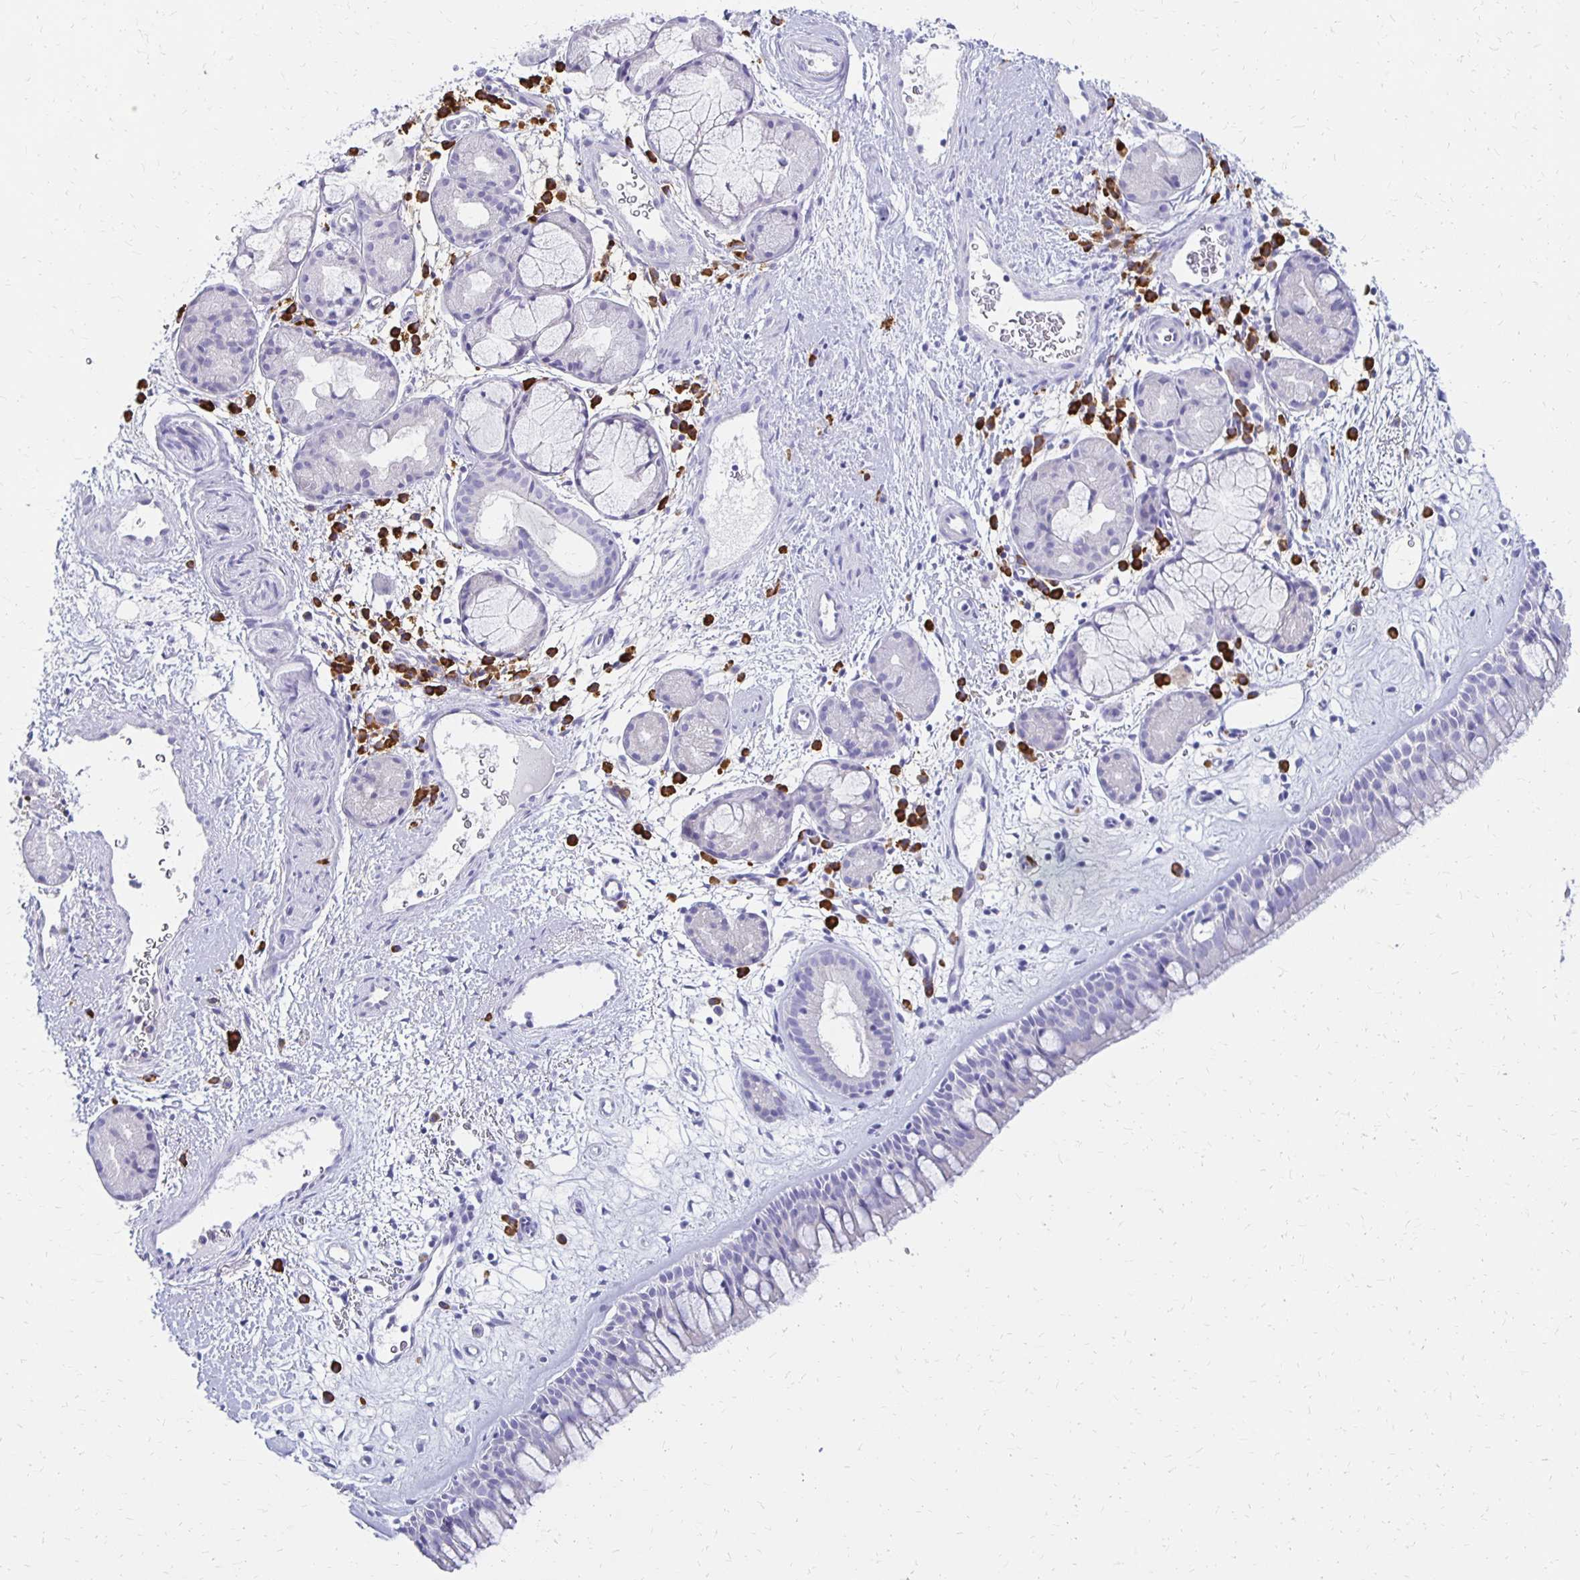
{"staining": {"intensity": "negative", "quantity": "none", "location": "none"}, "tissue": "nasopharynx", "cell_type": "Respiratory epithelial cells", "image_type": "normal", "snomed": [{"axis": "morphology", "description": "Normal tissue, NOS"}, {"axis": "topography", "description": "Nasopharynx"}], "caption": "Immunohistochemical staining of benign nasopharynx exhibits no significant positivity in respiratory epithelial cells.", "gene": "FNTB", "patient": {"sex": "male", "age": 65}}